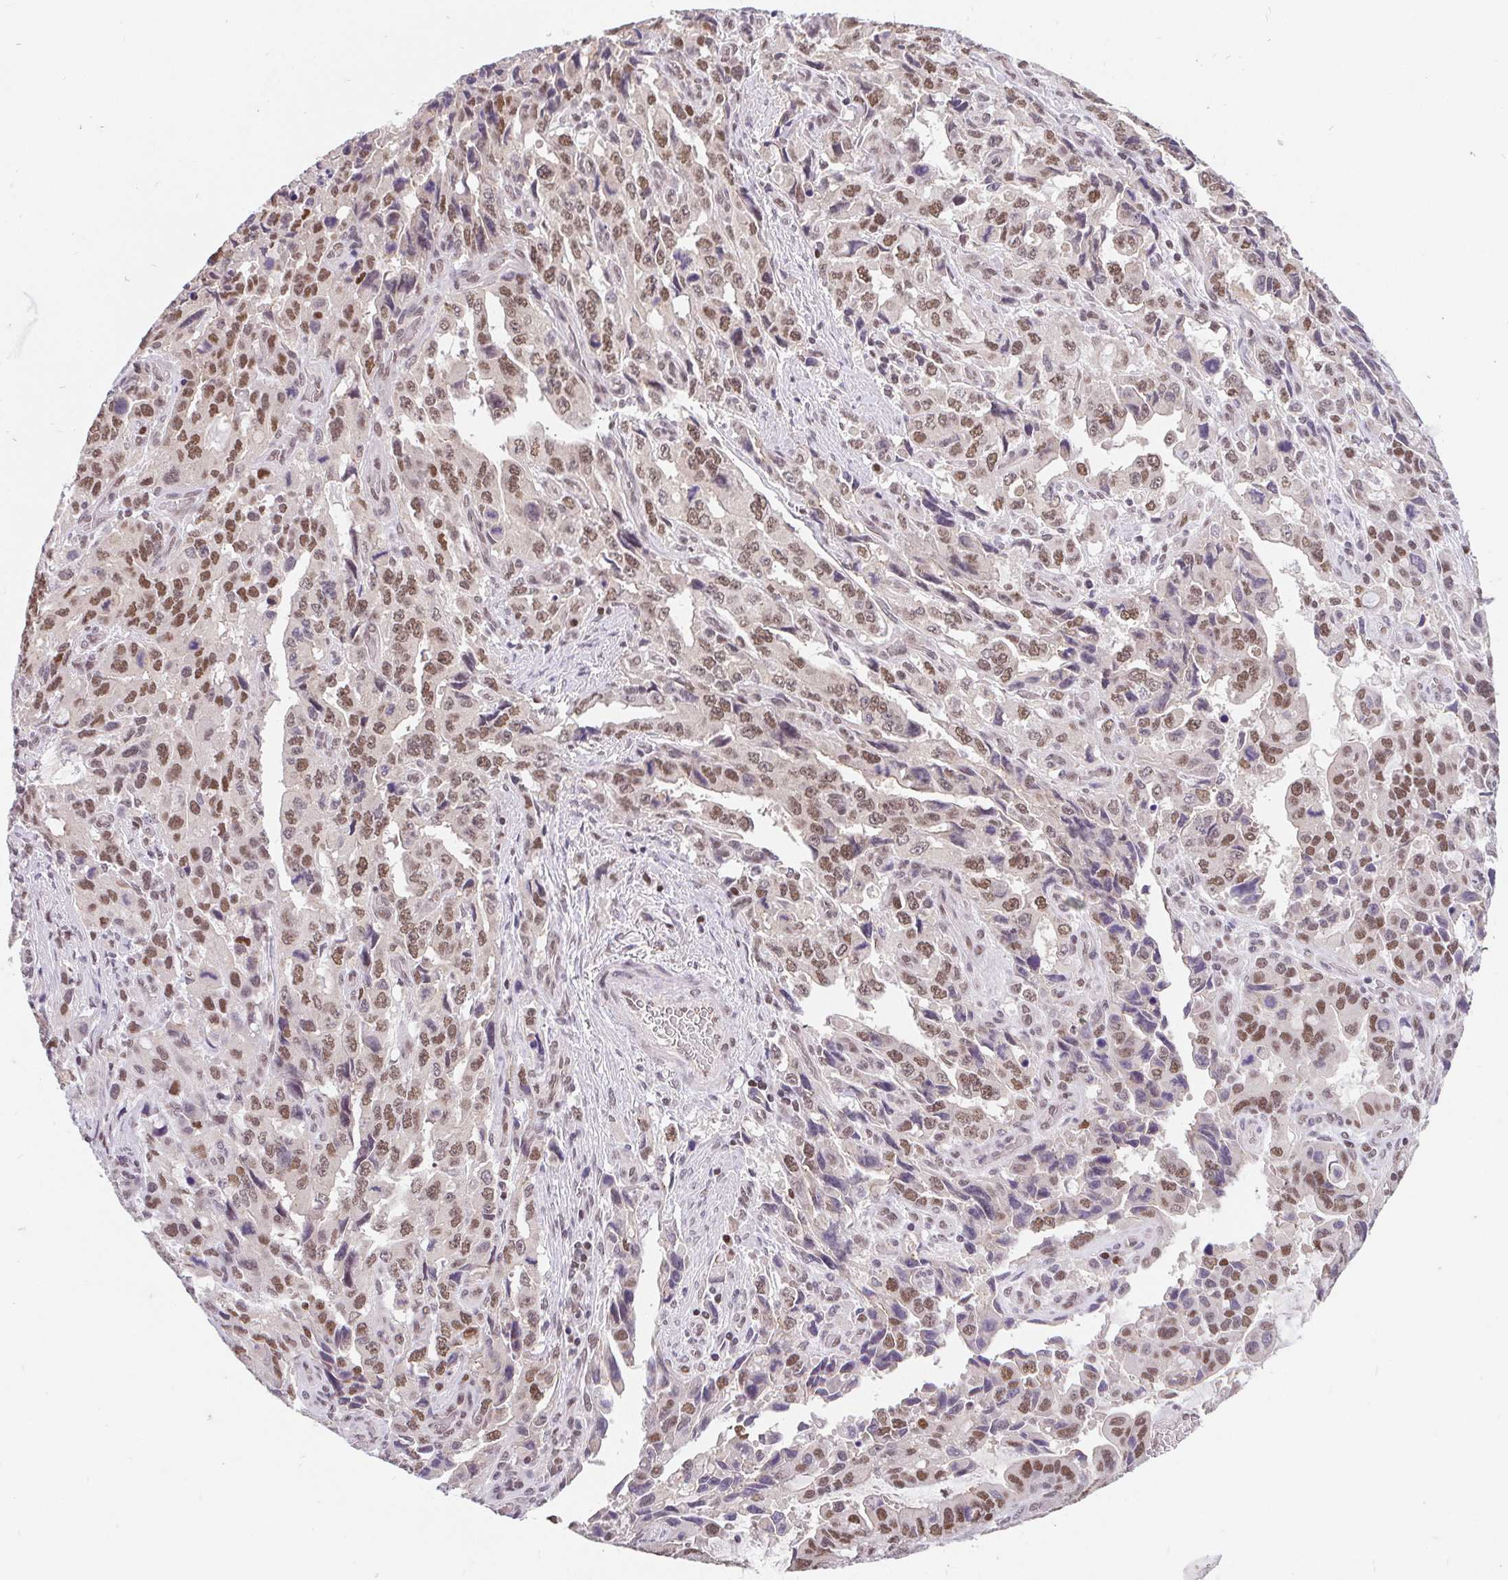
{"staining": {"intensity": "moderate", "quantity": ">75%", "location": "nuclear"}, "tissue": "stomach cancer", "cell_type": "Tumor cells", "image_type": "cancer", "snomed": [{"axis": "morphology", "description": "Adenocarcinoma, NOS"}, {"axis": "topography", "description": "Stomach, upper"}], "caption": "Immunohistochemical staining of human adenocarcinoma (stomach) displays medium levels of moderate nuclear expression in about >75% of tumor cells.", "gene": "POU2F1", "patient": {"sex": "male", "age": 85}}